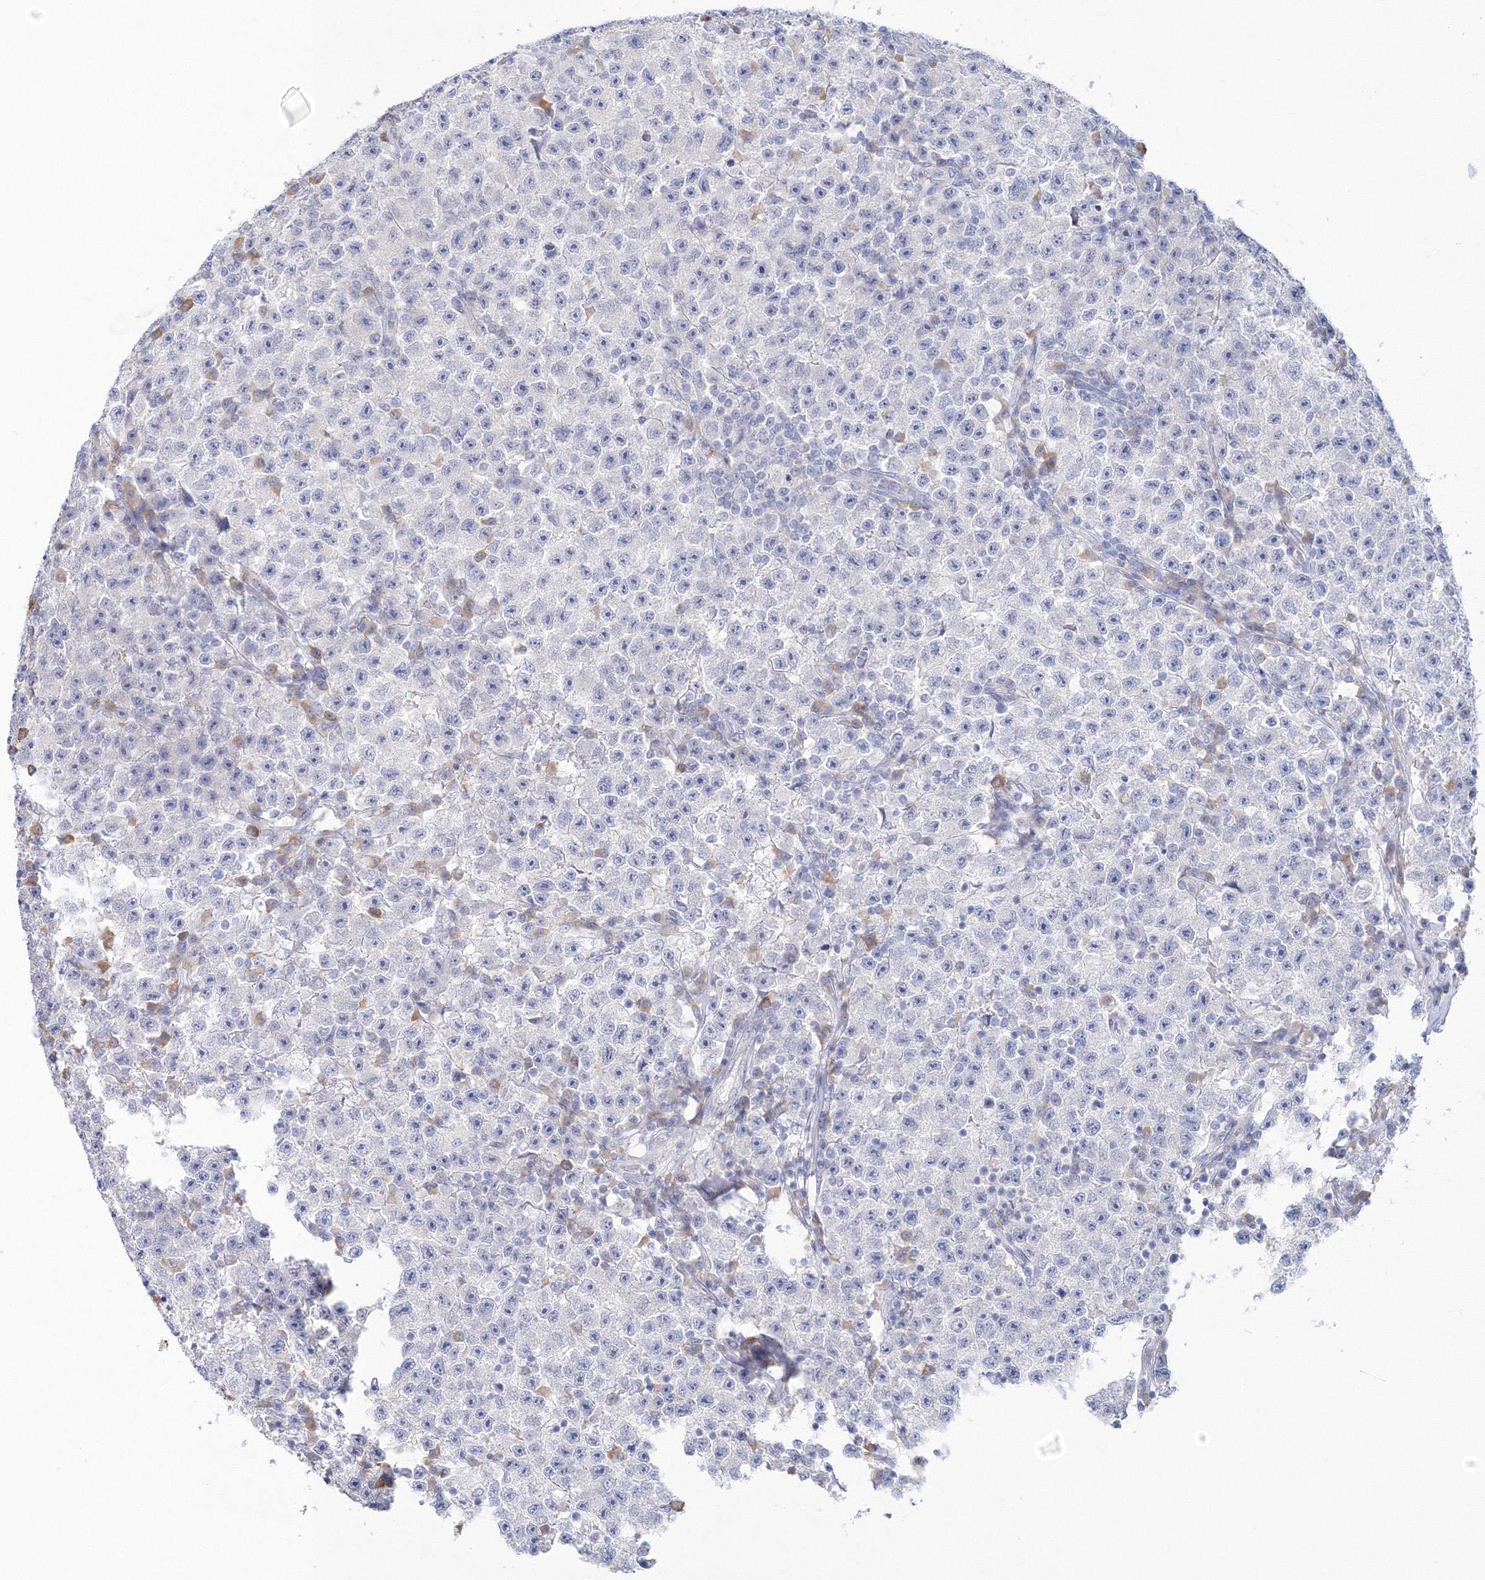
{"staining": {"intensity": "negative", "quantity": "none", "location": "none"}, "tissue": "testis cancer", "cell_type": "Tumor cells", "image_type": "cancer", "snomed": [{"axis": "morphology", "description": "Seminoma, NOS"}, {"axis": "topography", "description": "Testis"}], "caption": "The micrograph displays no significant staining in tumor cells of testis cancer (seminoma).", "gene": "VSIG1", "patient": {"sex": "male", "age": 22}}